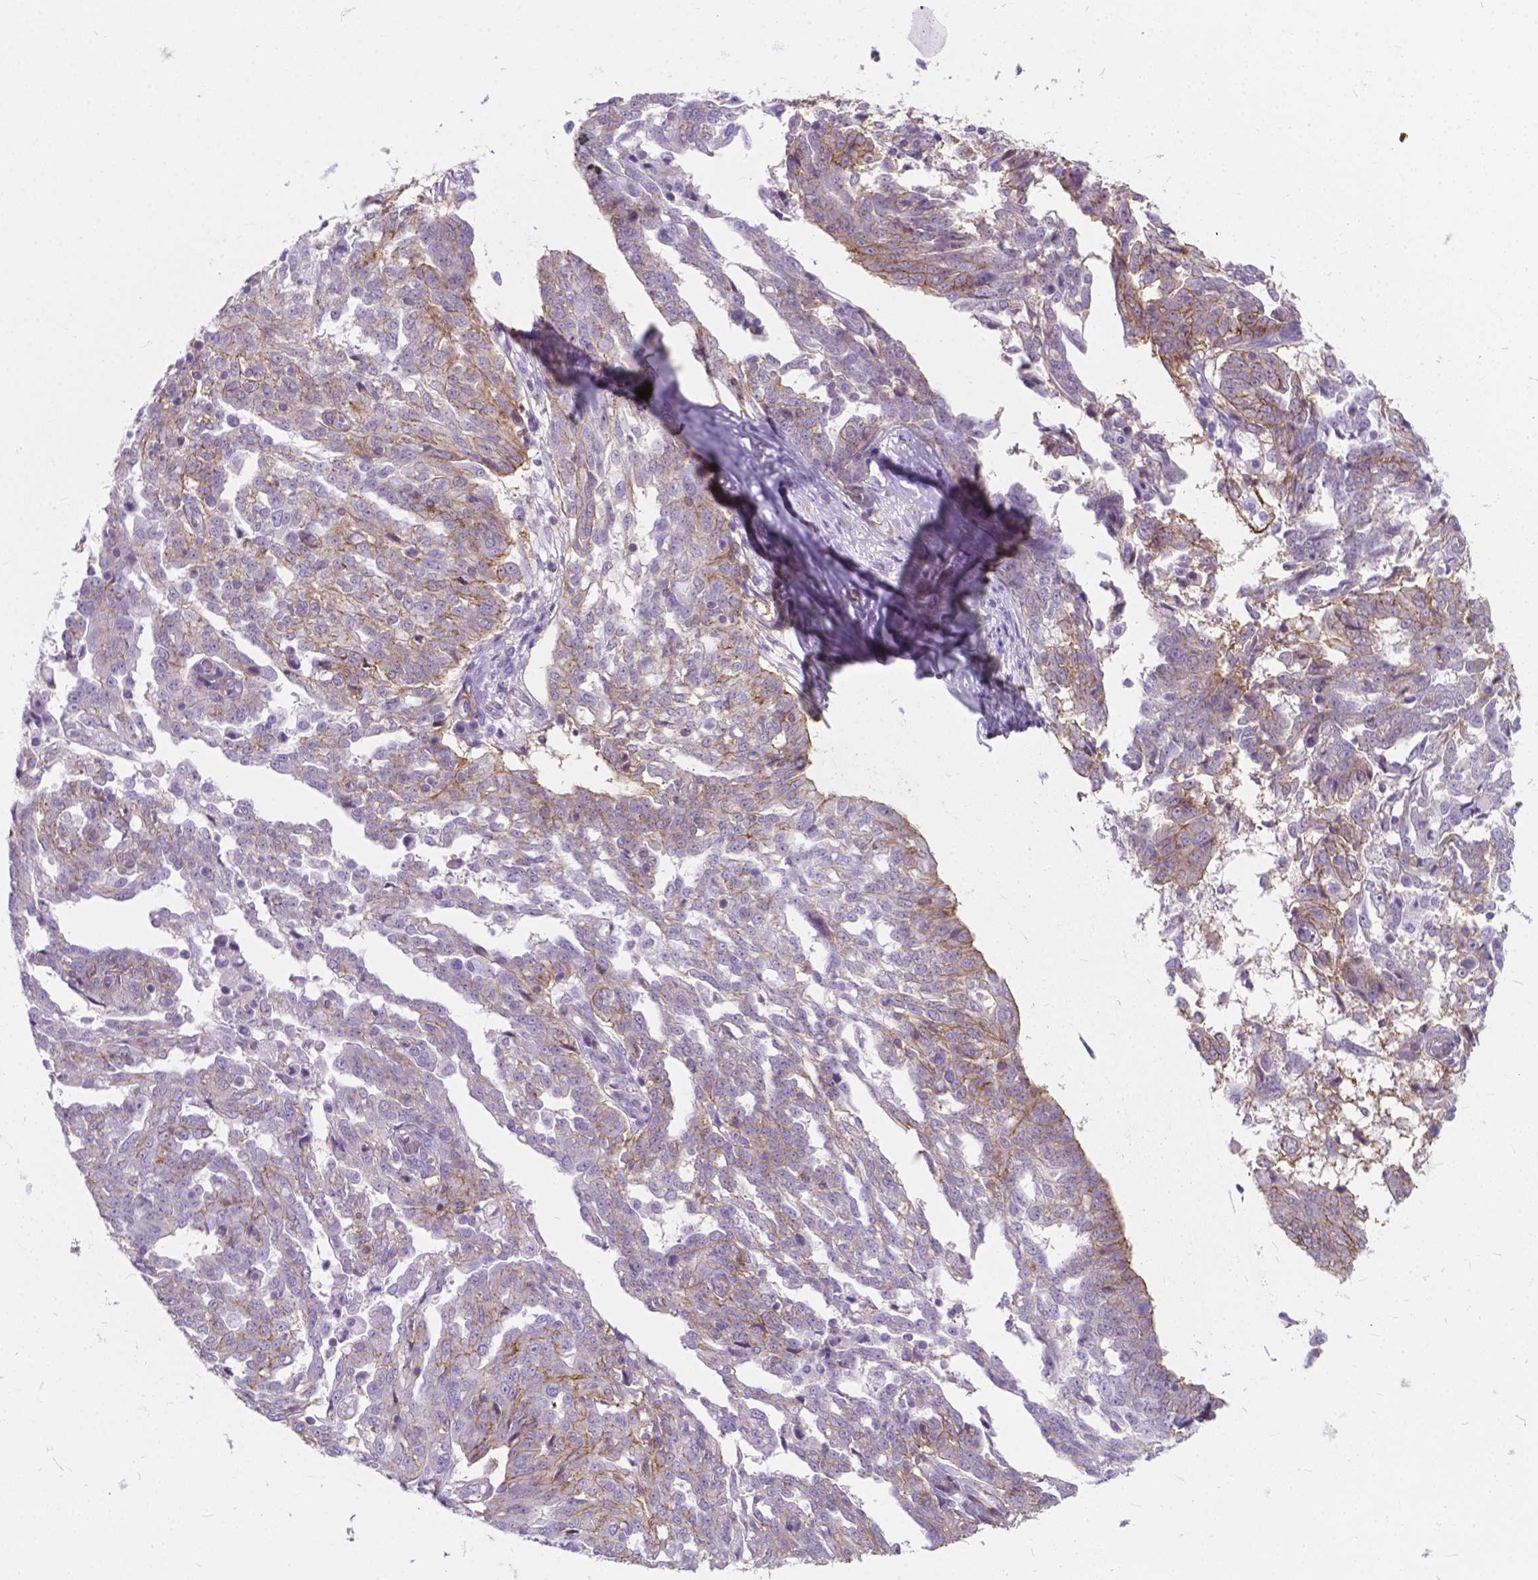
{"staining": {"intensity": "moderate", "quantity": "<25%", "location": "cytoplasmic/membranous"}, "tissue": "ovarian cancer", "cell_type": "Tumor cells", "image_type": "cancer", "snomed": [{"axis": "morphology", "description": "Cystadenocarcinoma, serous, NOS"}, {"axis": "topography", "description": "Ovary"}], "caption": "Immunohistochemical staining of ovarian cancer demonstrates low levels of moderate cytoplasmic/membranous protein positivity in about <25% of tumor cells.", "gene": "KIAA0040", "patient": {"sex": "female", "age": 67}}